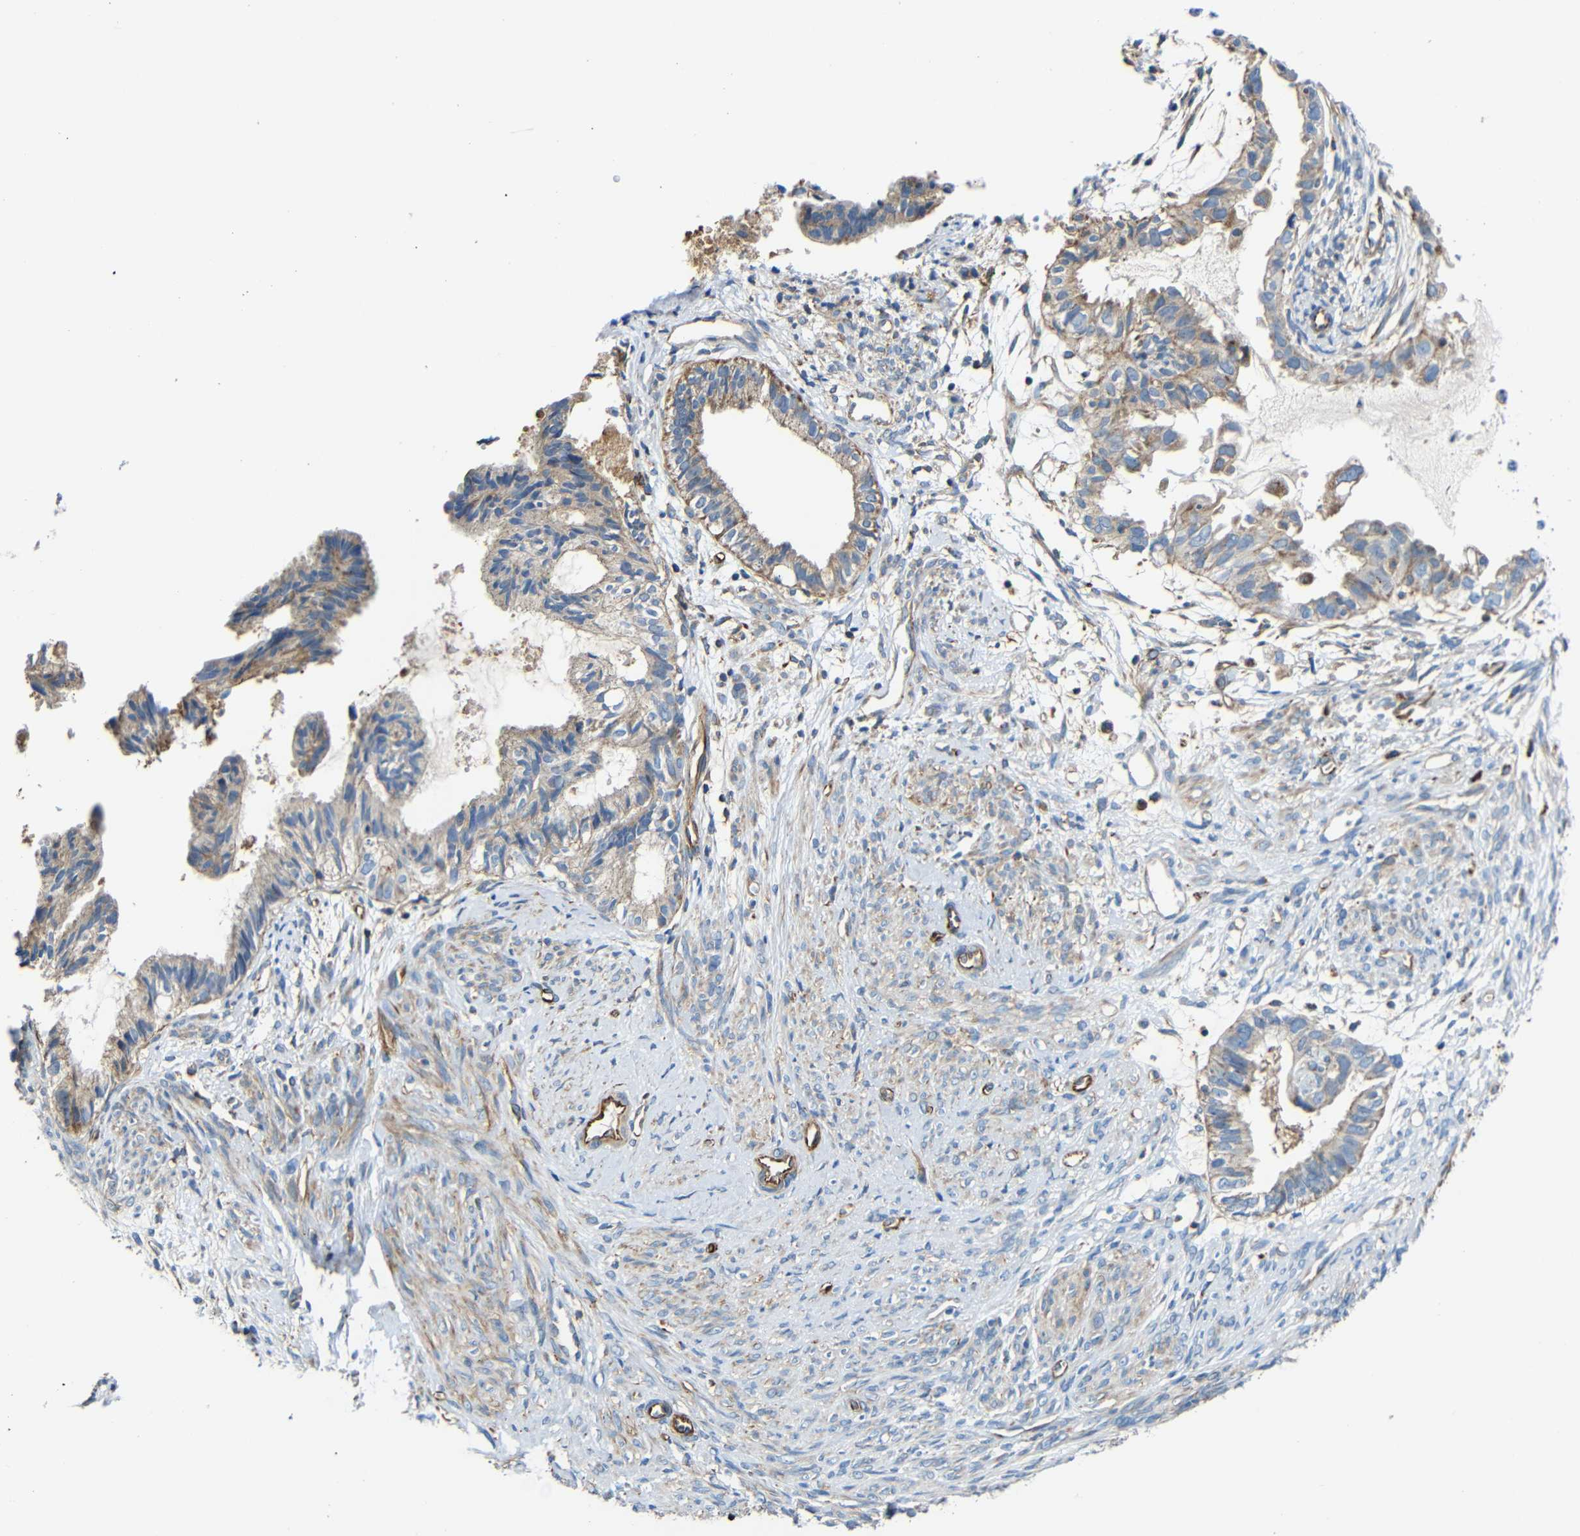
{"staining": {"intensity": "moderate", "quantity": "25%-75%", "location": "cytoplasmic/membranous"}, "tissue": "cervical cancer", "cell_type": "Tumor cells", "image_type": "cancer", "snomed": [{"axis": "morphology", "description": "Normal tissue, NOS"}, {"axis": "morphology", "description": "Adenocarcinoma, NOS"}, {"axis": "topography", "description": "Cervix"}, {"axis": "topography", "description": "Endometrium"}], "caption": "IHC micrograph of neoplastic tissue: human cervical cancer stained using immunohistochemistry reveals medium levels of moderate protein expression localized specifically in the cytoplasmic/membranous of tumor cells, appearing as a cytoplasmic/membranous brown color.", "gene": "IGSF10", "patient": {"sex": "female", "age": 86}}